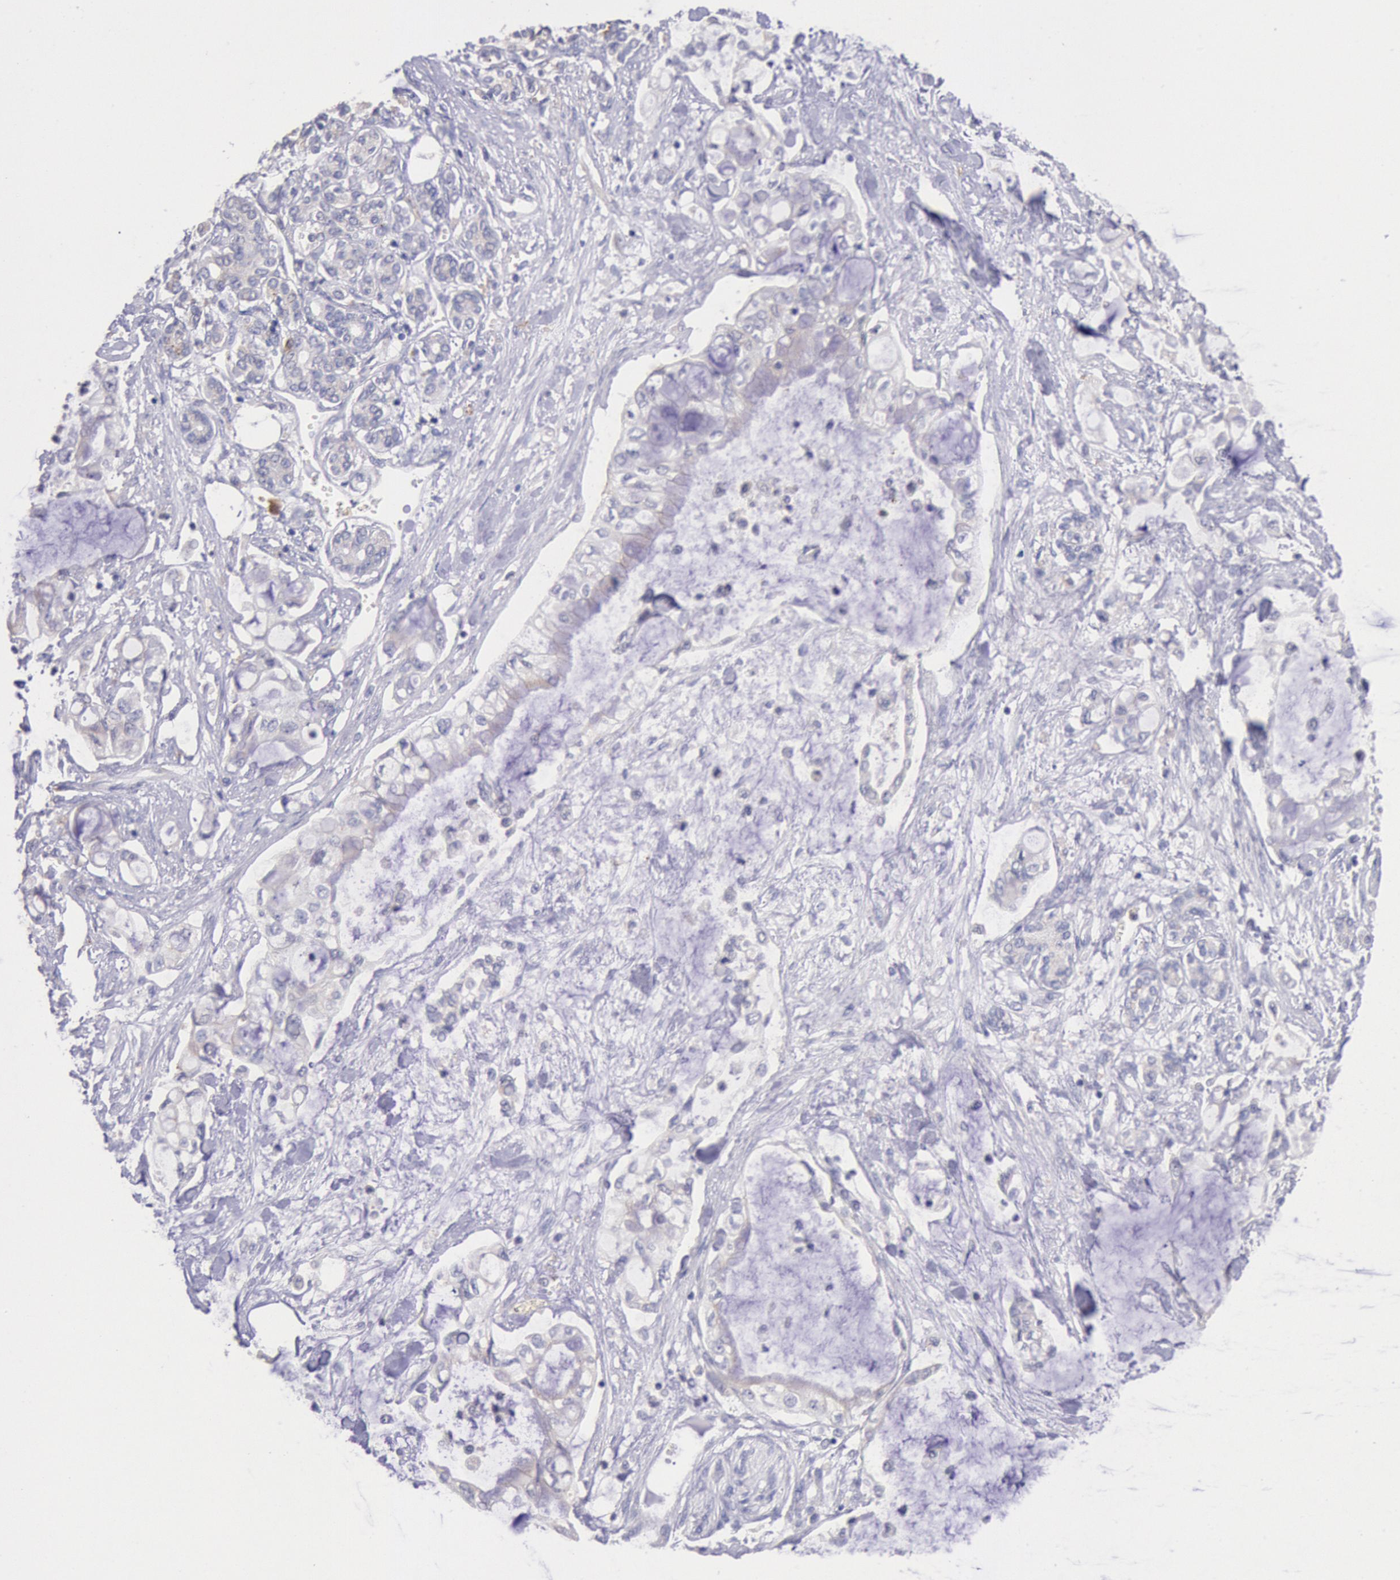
{"staining": {"intensity": "negative", "quantity": "none", "location": "none"}, "tissue": "pancreatic cancer", "cell_type": "Tumor cells", "image_type": "cancer", "snomed": [{"axis": "morphology", "description": "Adenocarcinoma, NOS"}, {"axis": "topography", "description": "Pancreas"}], "caption": "Immunohistochemistry of pancreatic cancer reveals no expression in tumor cells.", "gene": "GAL3ST1", "patient": {"sex": "female", "age": 70}}